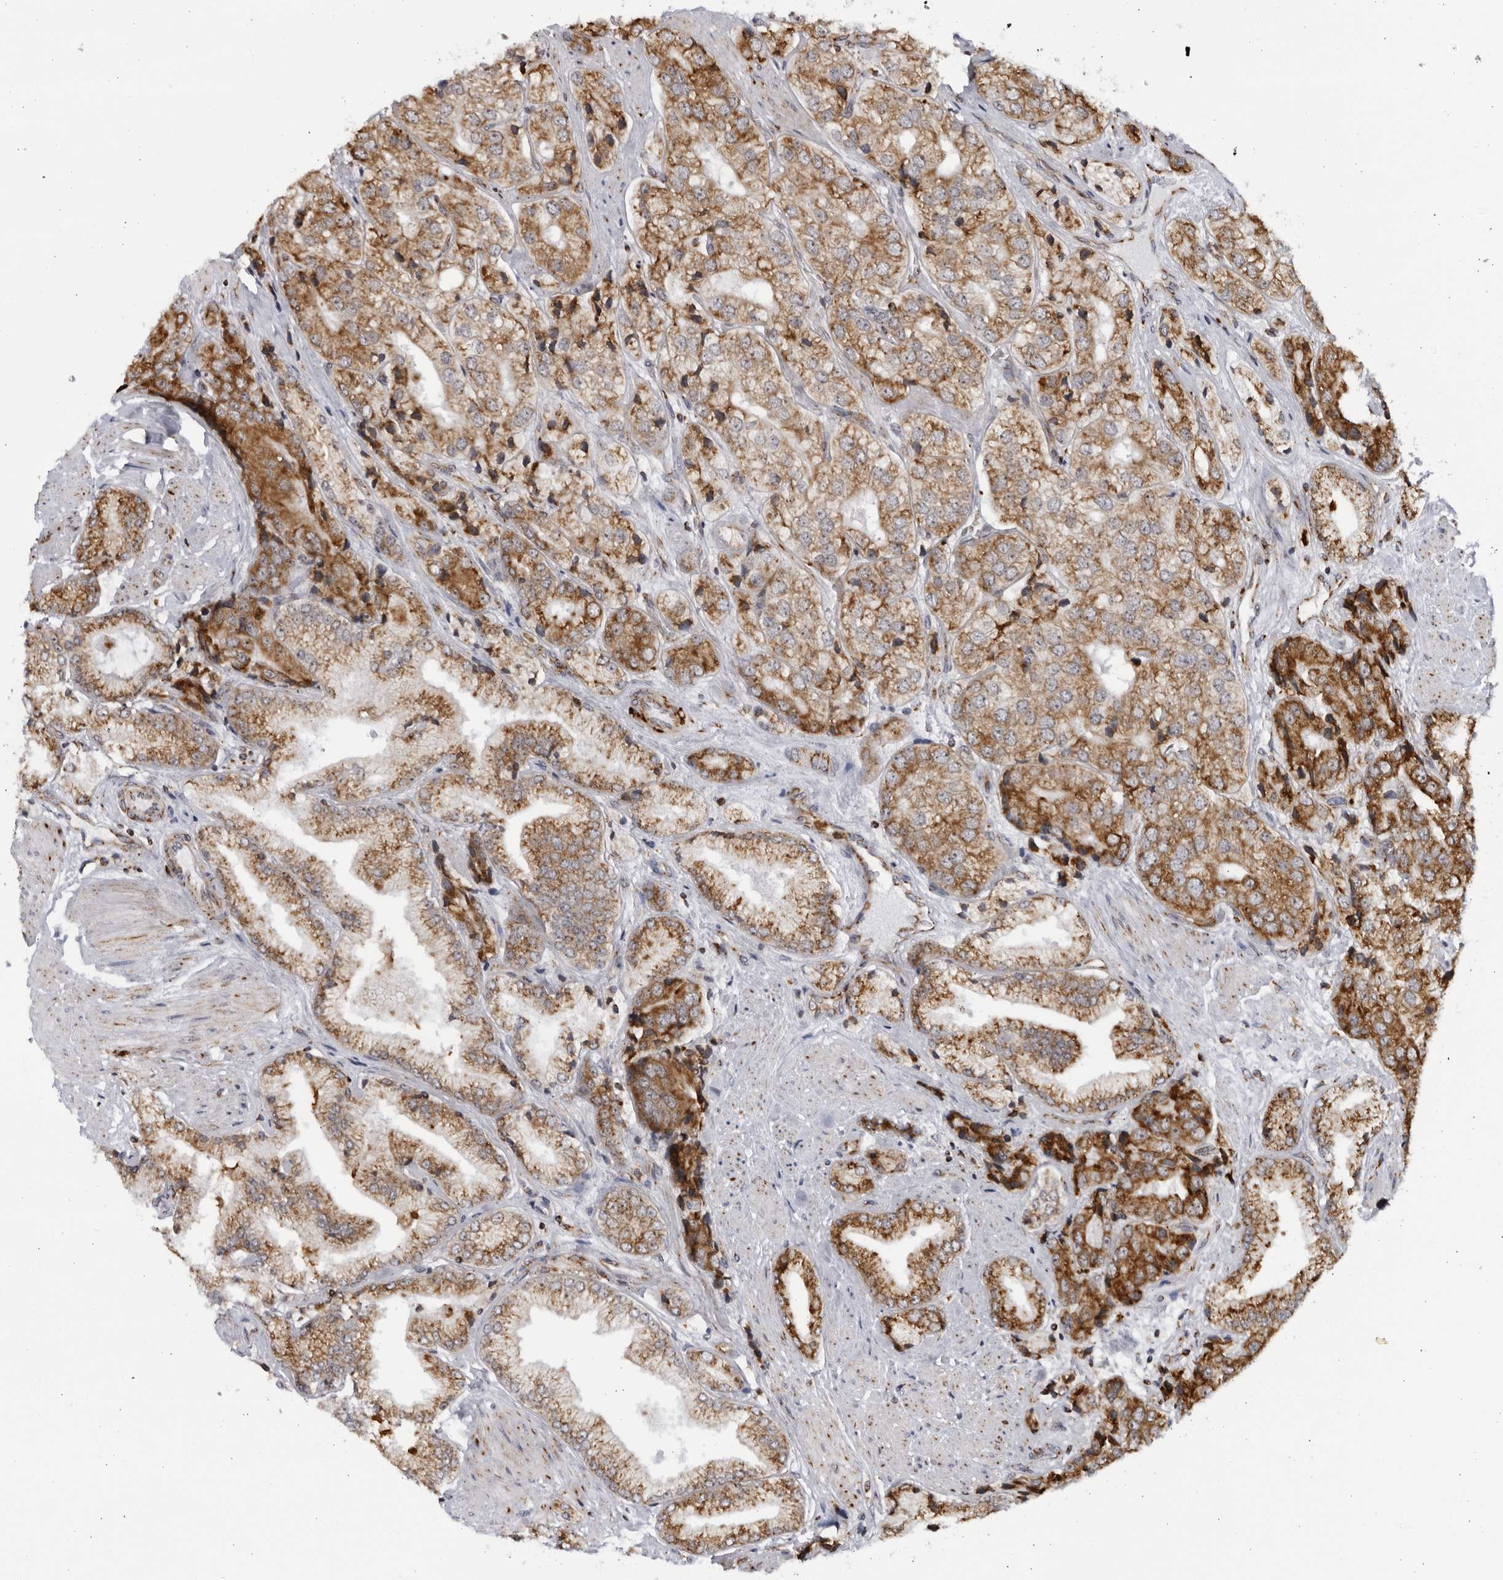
{"staining": {"intensity": "moderate", "quantity": ">75%", "location": "cytoplasmic/membranous"}, "tissue": "prostate cancer", "cell_type": "Tumor cells", "image_type": "cancer", "snomed": [{"axis": "morphology", "description": "Adenocarcinoma, High grade"}, {"axis": "topography", "description": "Prostate"}], "caption": "A brown stain shows moderate cytoplasmic/membranous expression of a protein in human prostate high-grade adenocarcinoma tumor cells. The staining was performed using DAB (3,3'-diaminobenzidine) to visualize the protein expression in brown, while the nuclei were stained in blue with hematoxylin (Magnification: 20x).", "gene": "RBM34", "patient": {"sex": "male", "age": 50}}